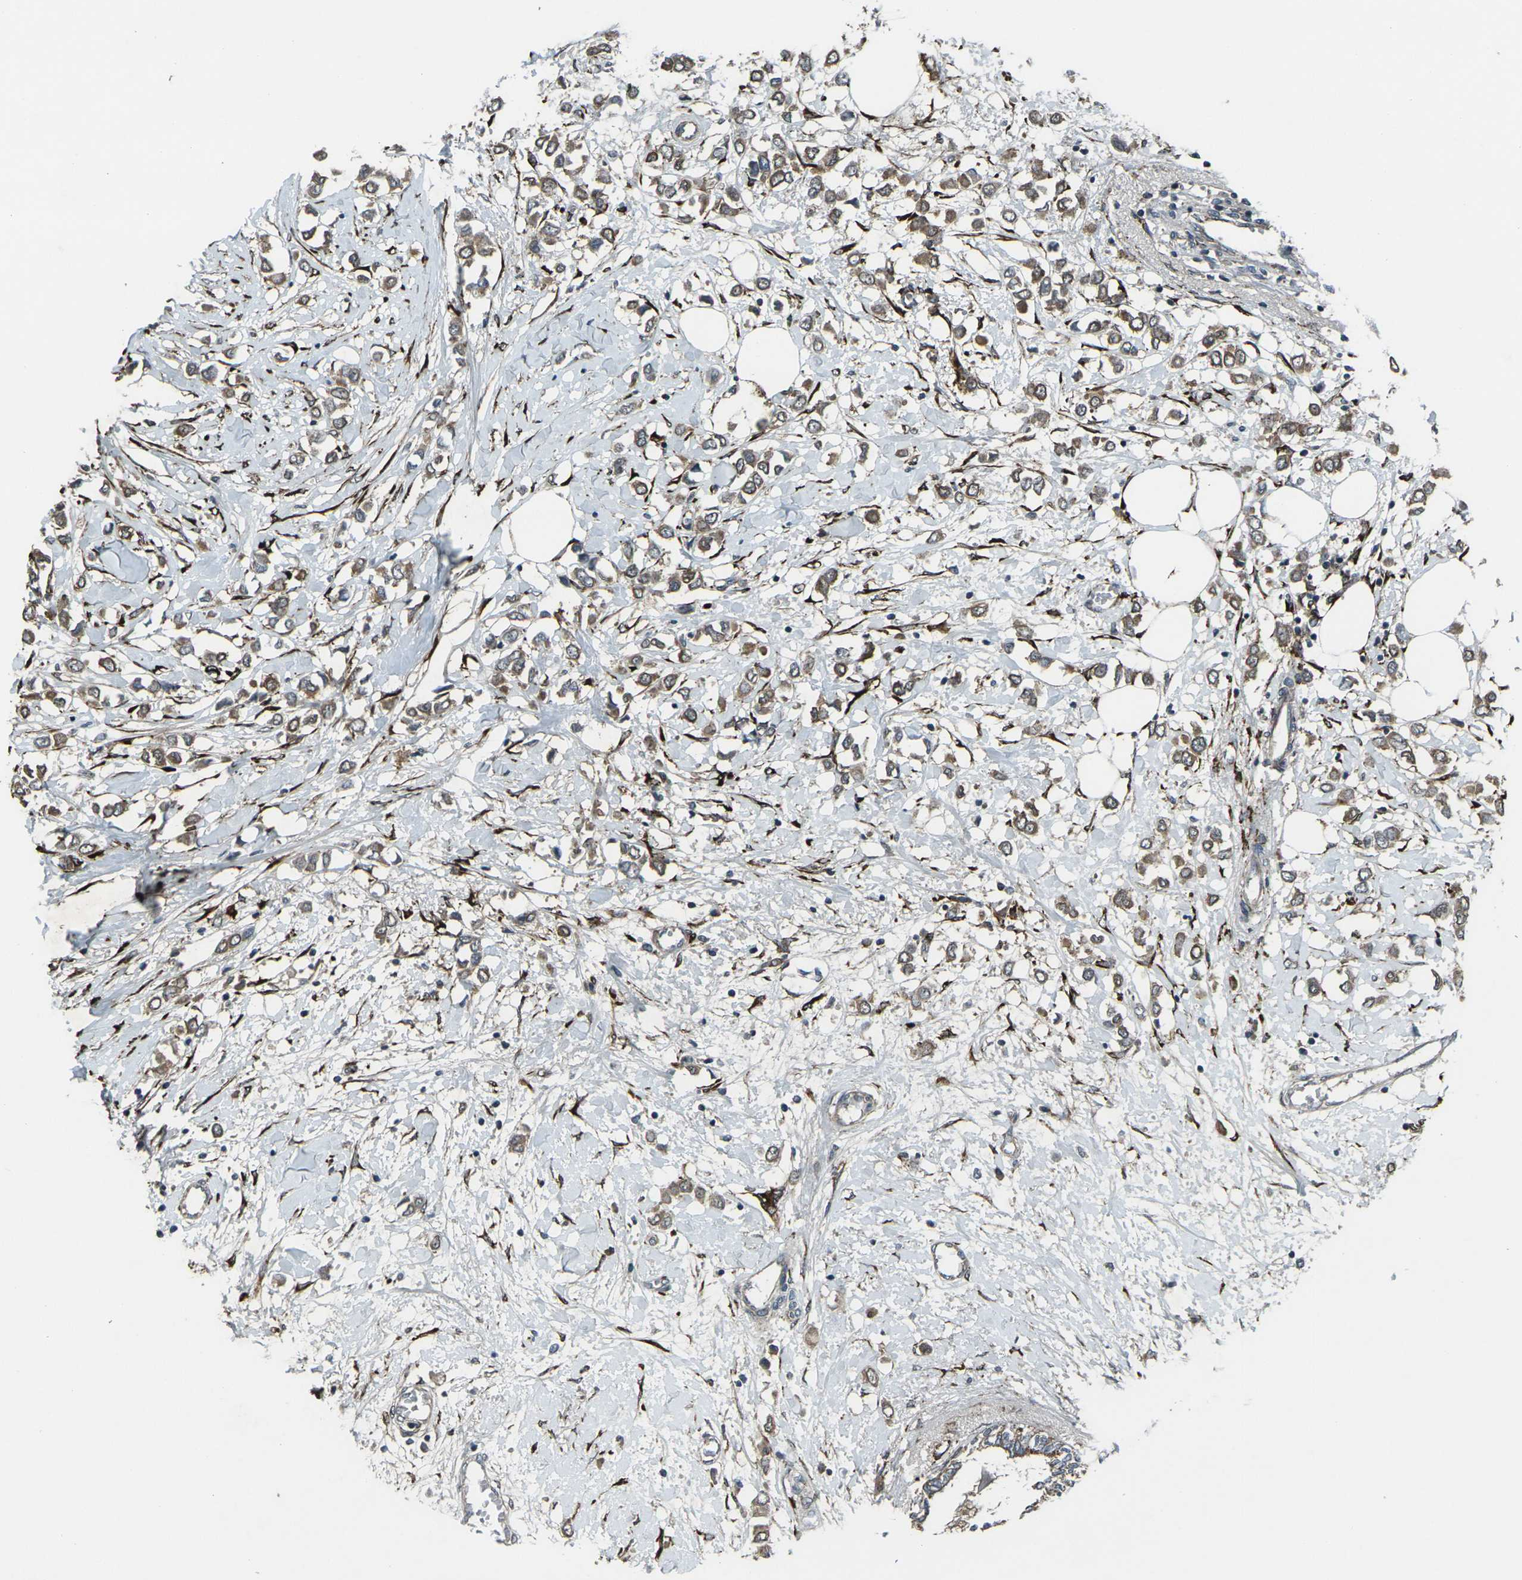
{"staining": {"intensity": "moderate", "quantity": ">75%", "location": "cytoplasmic/membranous"}, "tissue": "breast cancer", "cell_type": "Tumor cells", "image_type": "cancer", "snomed": [{"axis": "morphology", "description": "Lobular carcinoma"}, {"axis": "topography", "description": "Breast"}], "caption": "Approximately >75% of tumor cells in human breast cancer (lobular carcinoma) demonstrate moderate cytoplasmic/membranous protein expression as visualized by brown immunohistochemical staining.", "gene": "LSMEM1", "patient": {"sex": "female", "age": 51}}